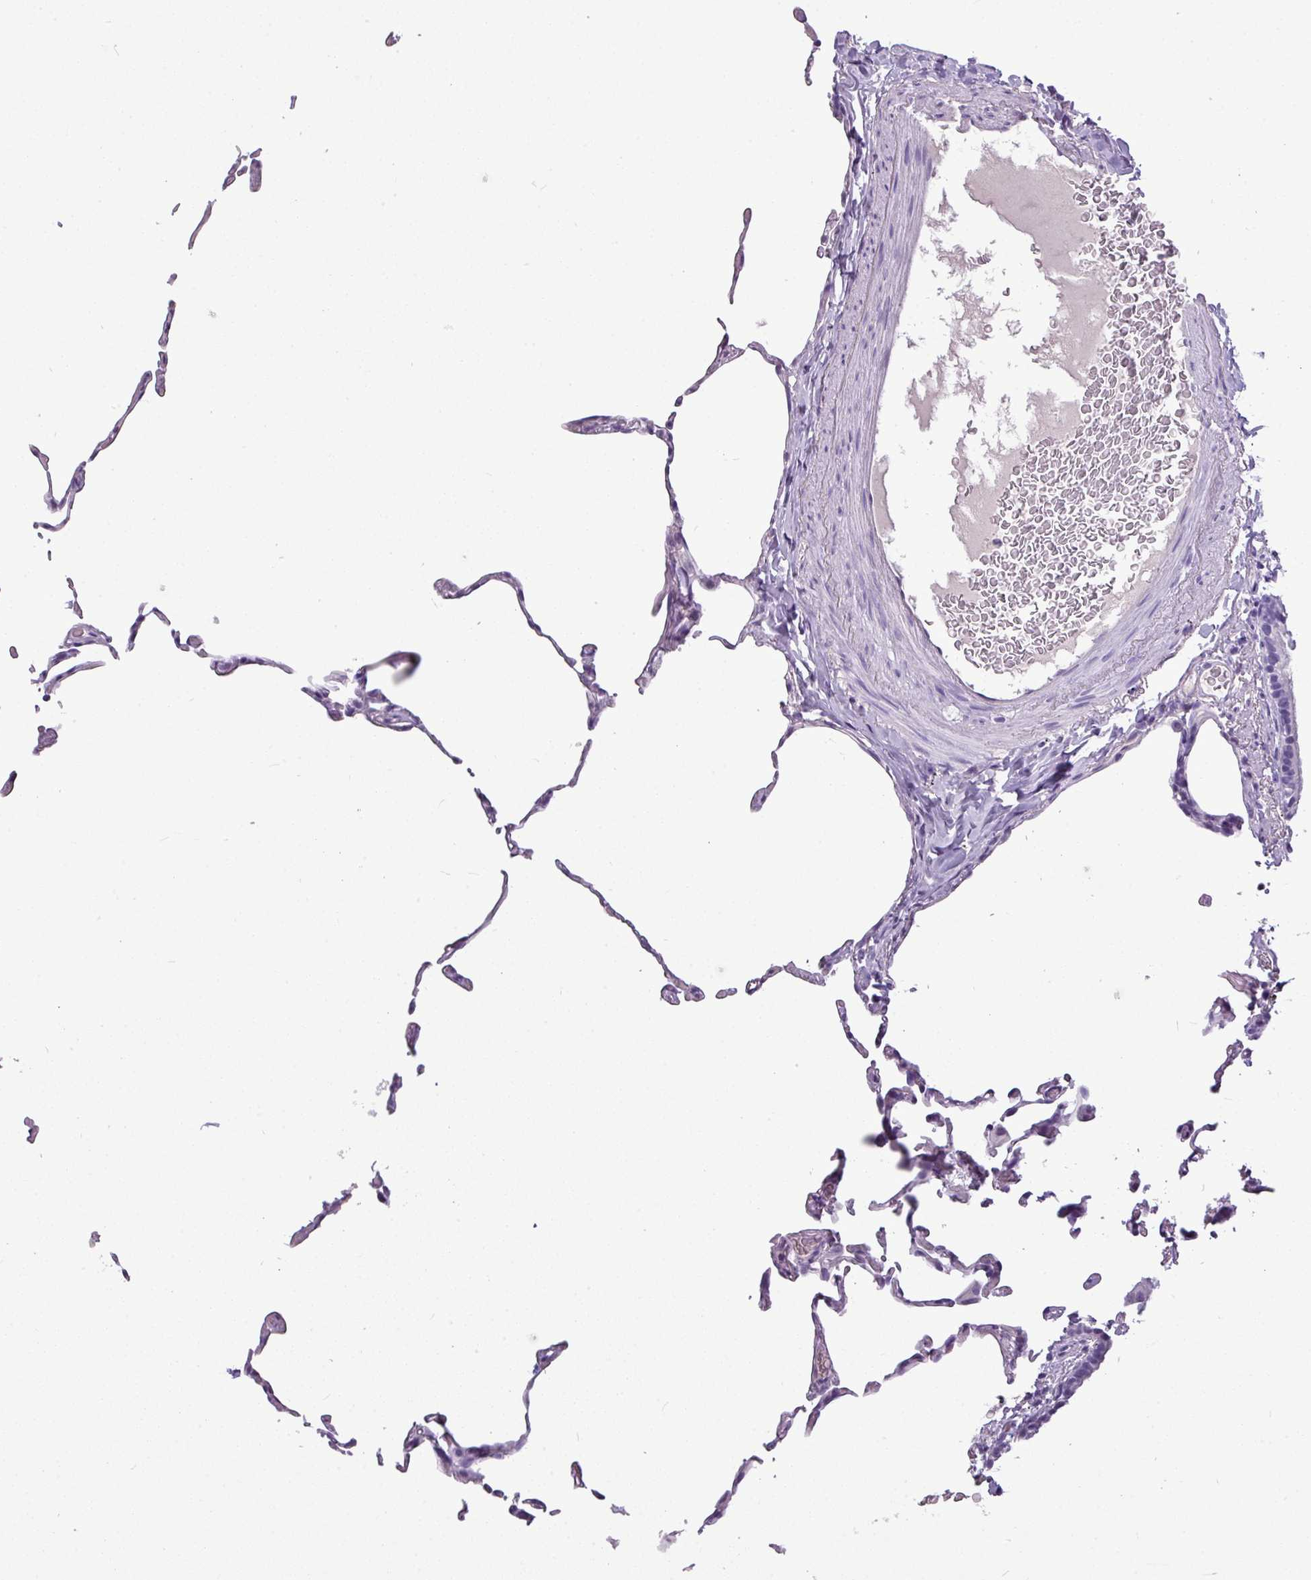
{"staining": {"intensity": "negative", "quantity": "none", "location": "none"}, "tissue": "lung", "cell_type": "Alveolar cells", "image_type": "normal", "snomed": [{"axis": "morphology", "description": "Normal tissue, NOS"}, {"axis": "topography", "description": "Lung"}], "caption": "Immunohistochemical staining of unremarkable lung displays no significant positivity in alveolar cells.", "gene": "TMEM91", "patient": {"sex": "female", "age": 57}}